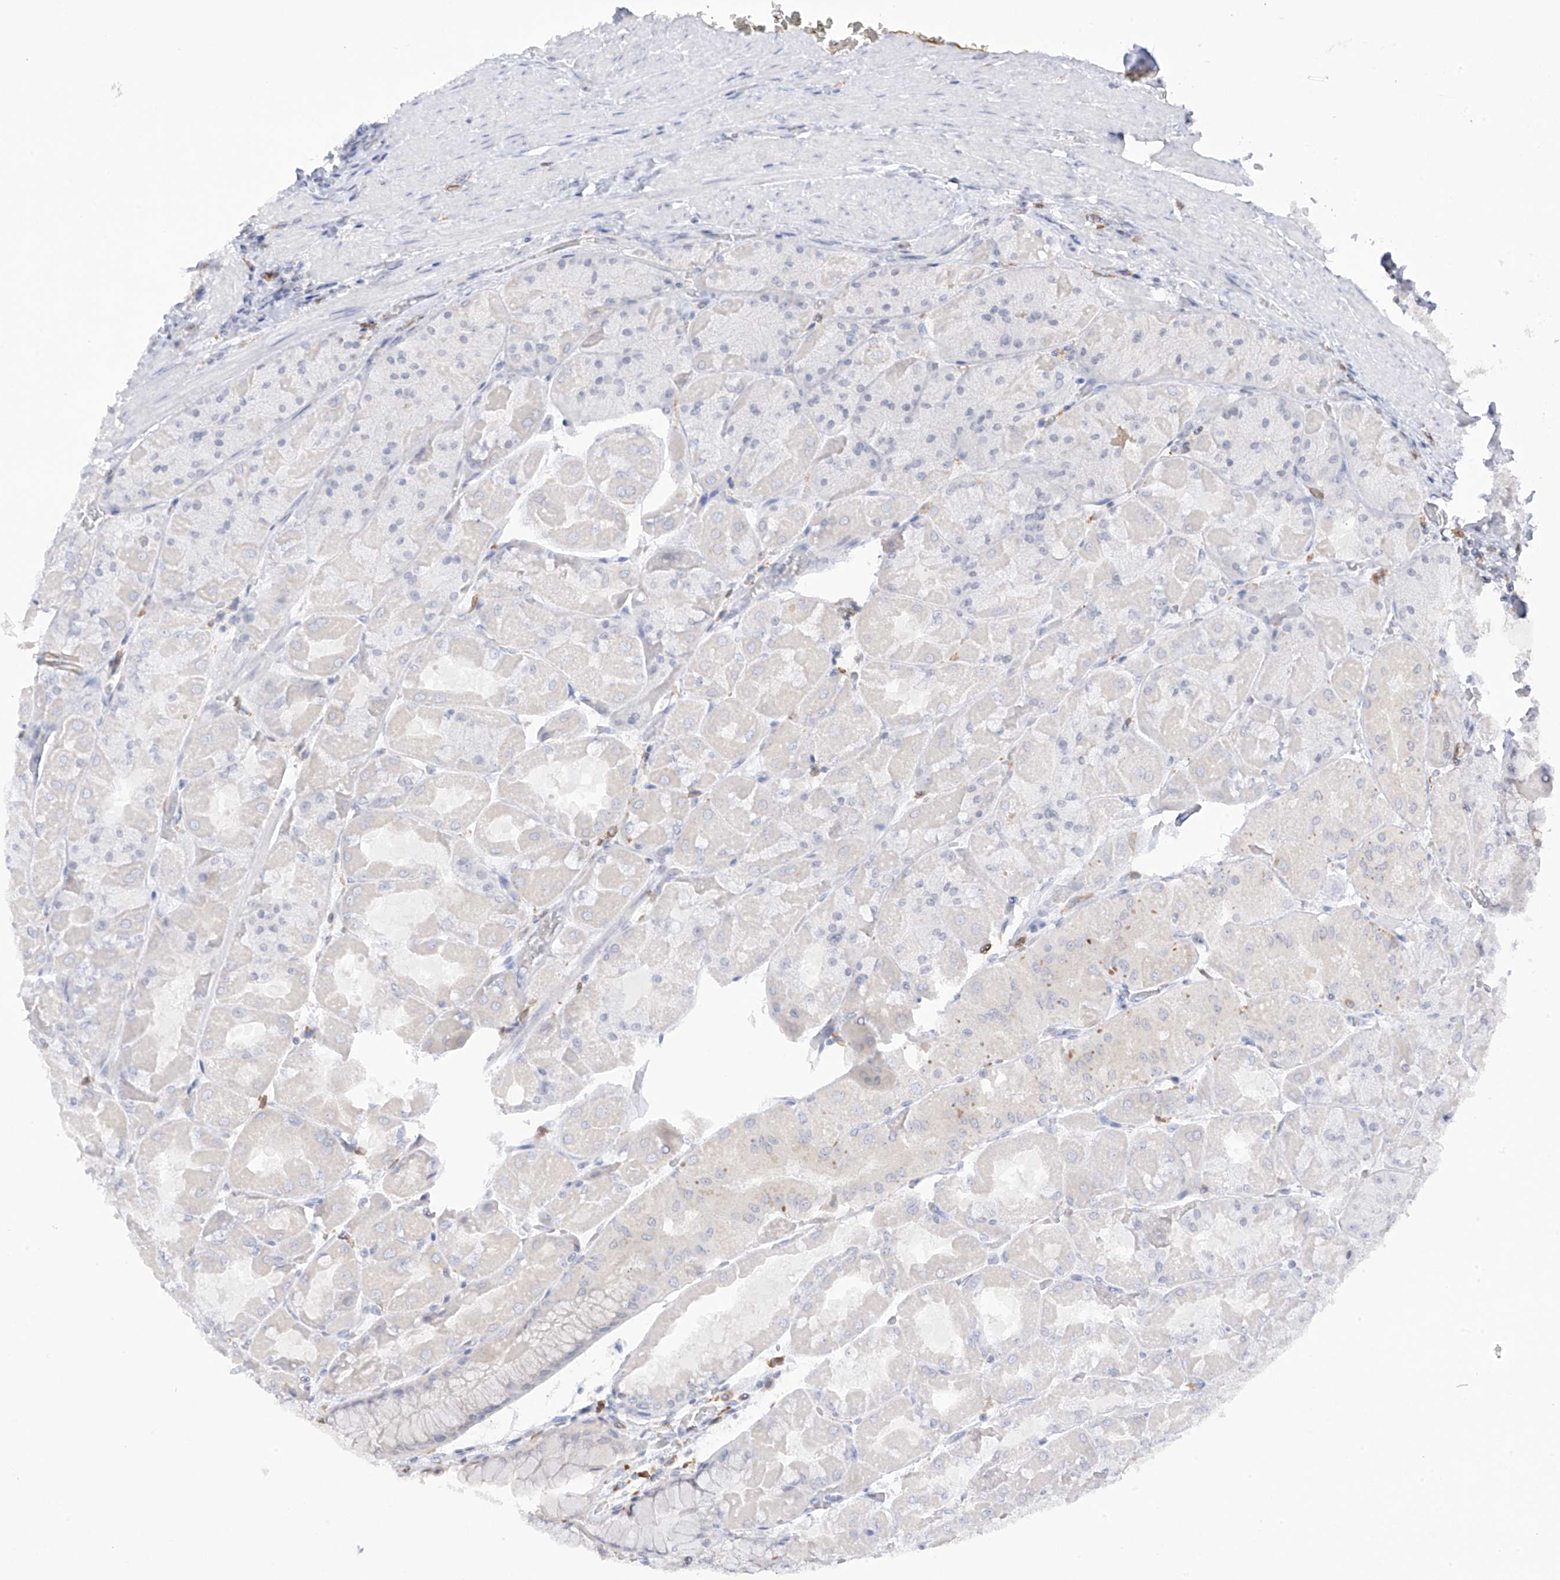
{"staining": {"intensity": "negative", "quantity": "none", "location": "none"}, "tissue": "stomach", "cell_type": "Glandular cells", "image_type": "normal", "snomed": [{"axis": "morphology", "description": "Normal tissue, NOS"}, {"axis": "topography", "description": "Stomach"}], "caption": "High power microscopy micrograph of an immunohistochemistry (IHC) image of unremarkable stomach, revealing no significant expression in glandular cells.", "gene": "TBXAS1", "patient": {"sex": "female", "age": 61}}